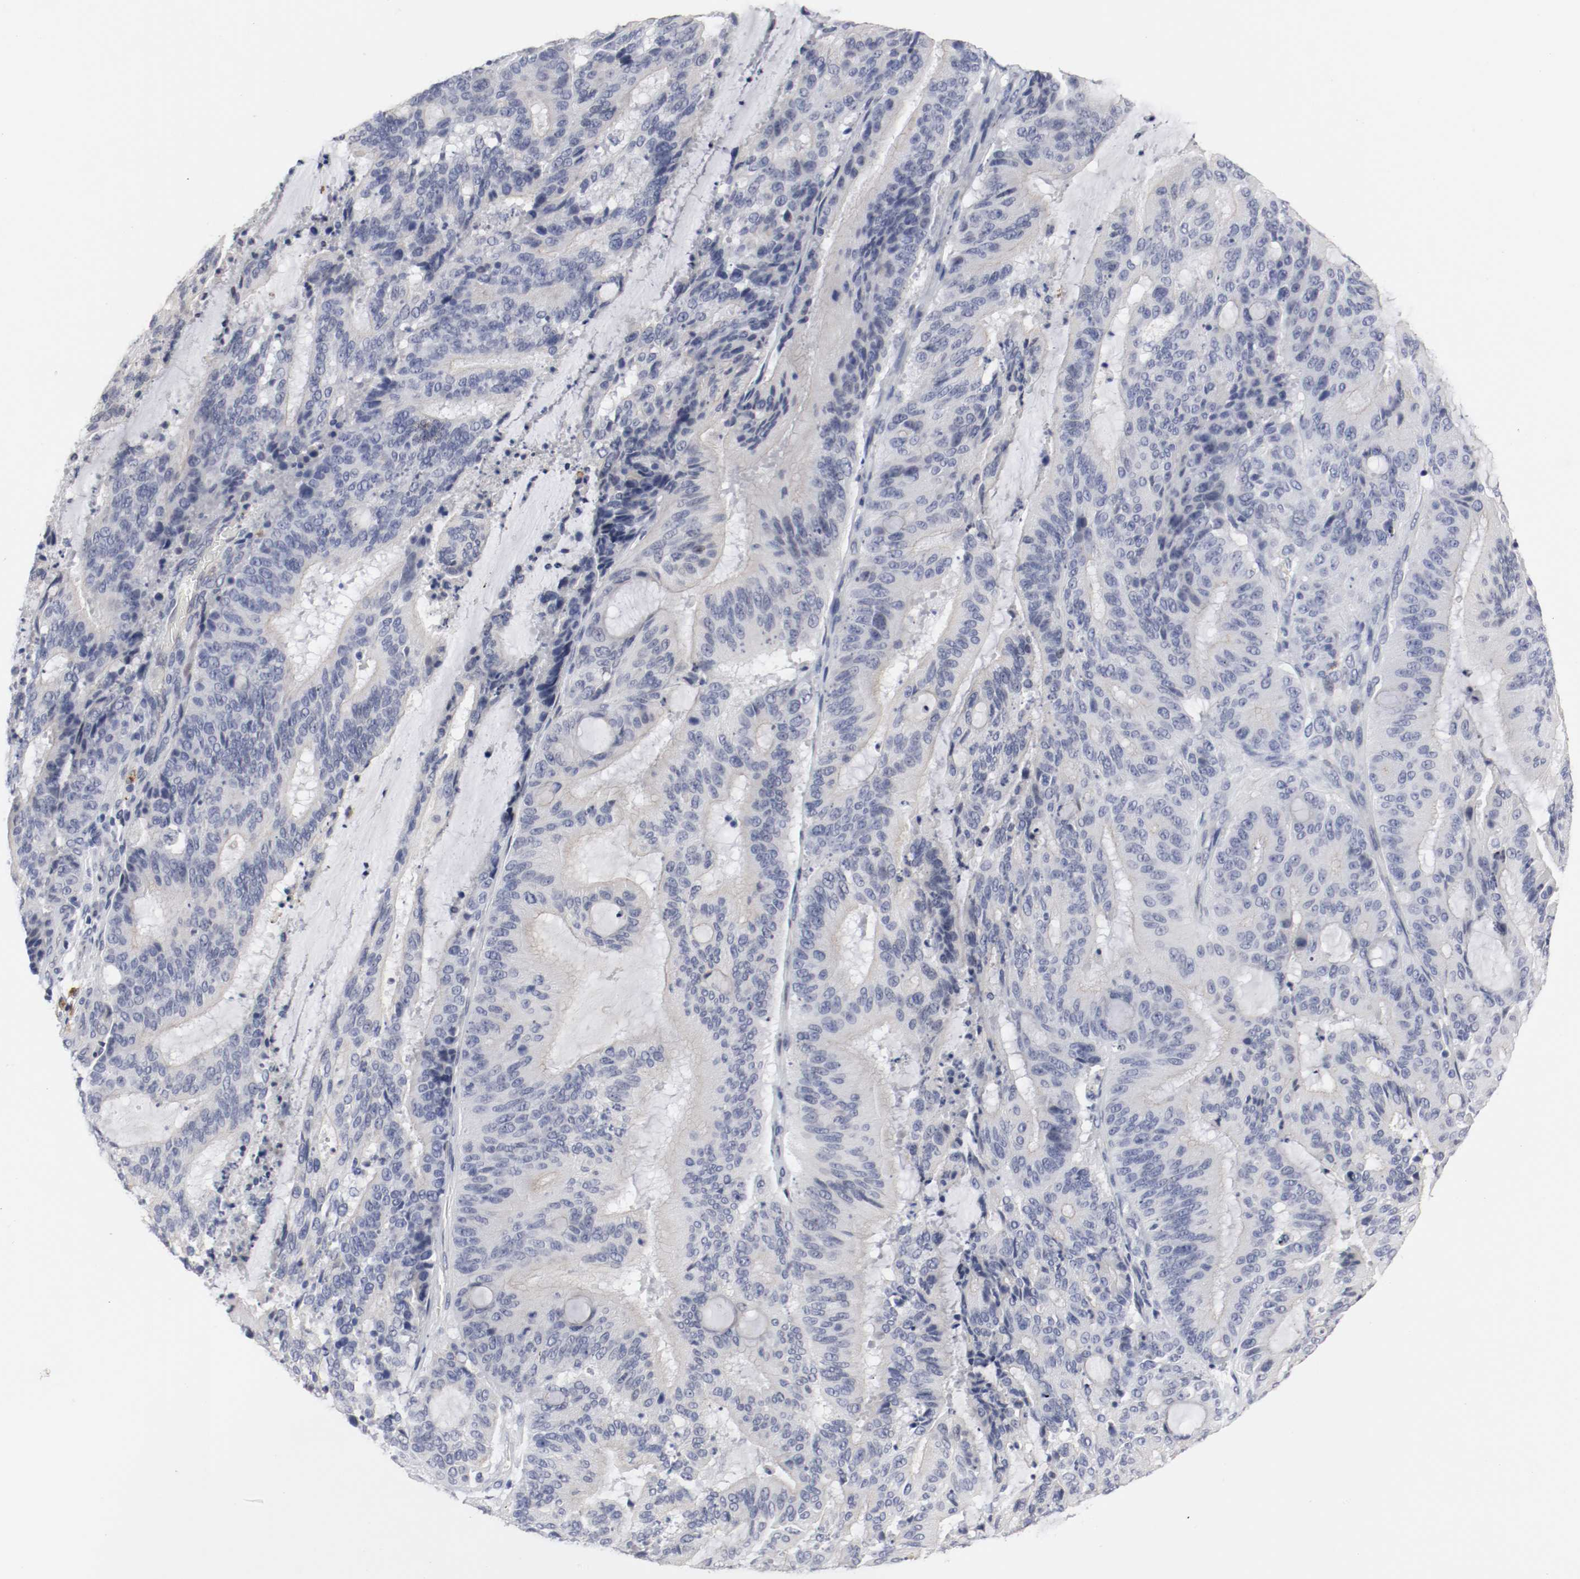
{"staining": {"intensity": "negative", "quantity": "none", "location": "none"}, "tissue": "liver cancer", "cell_type": "Tumor cells", "image_type": "cancer", "snomed": [{"axis": "morphology", "description": "Cholangiocarcinoma"}, {"axis": "topography", "description": "Liver"}], "caption": "Immunohistochemistry image of human liver cancer (cholangiocarcinoma) stained for a protein (brown), which exhibits no expression in tumor cells.", "gene": "KIT", "patient": {"sex": "female", "age": 73}}